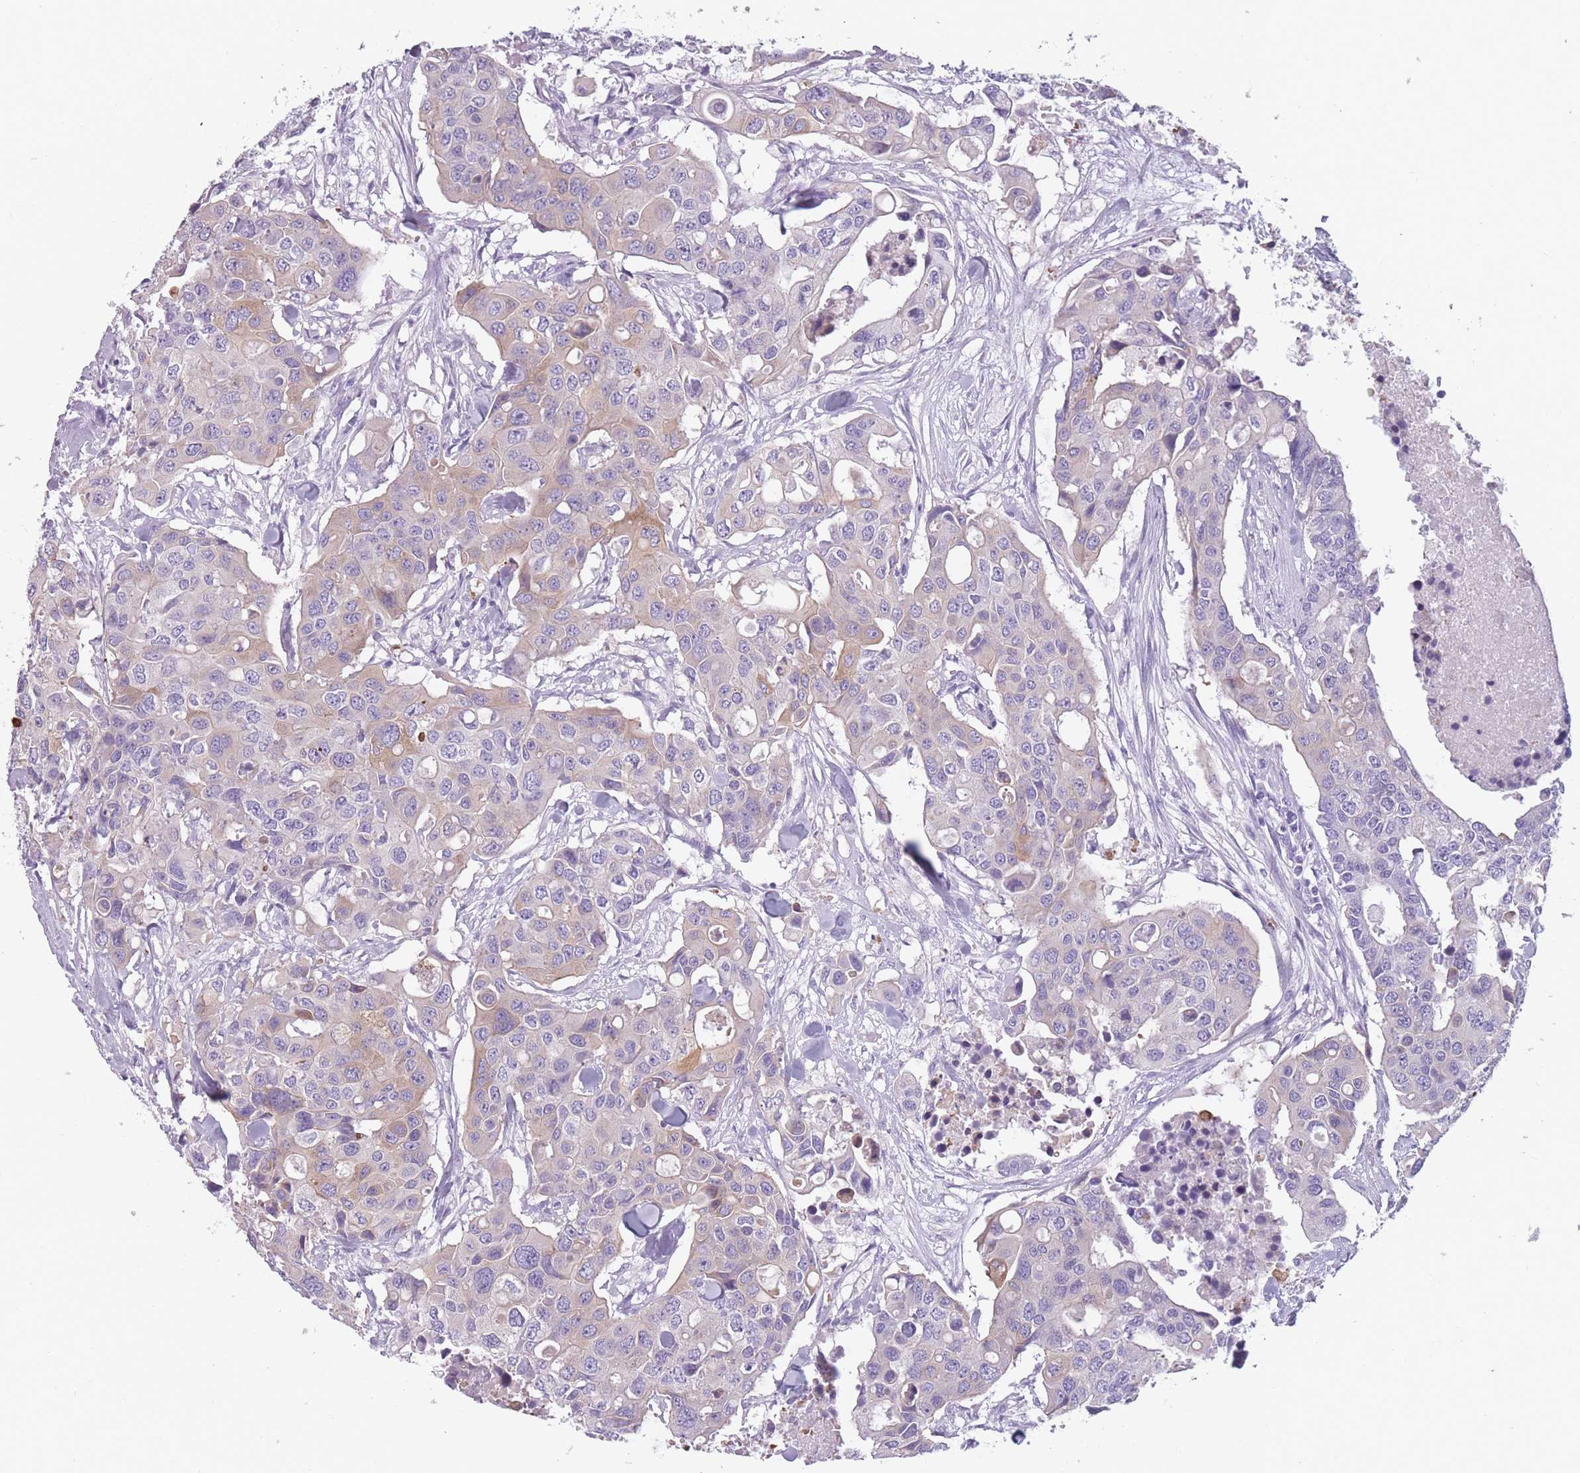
{"staining": {"intensity": "weak", "quantity": "<25%", "location": "cytoplasmic/membranous"}, "tissue": "colorectal cancer", "cell_type": "Tumor cells", "image_type": "cancer", "snomed": [{"axis": "morphology", "description": "Adenocarcinoma, NOS"}, {"axis": "topography", "description": "Colon"}], "caption": "Protein analysis of colorectal adenocarcinoma demonstrates no significant expression in tumor cells.", "gene": "PPFIA3", "patient": {"sex": "male", "age": 77}}